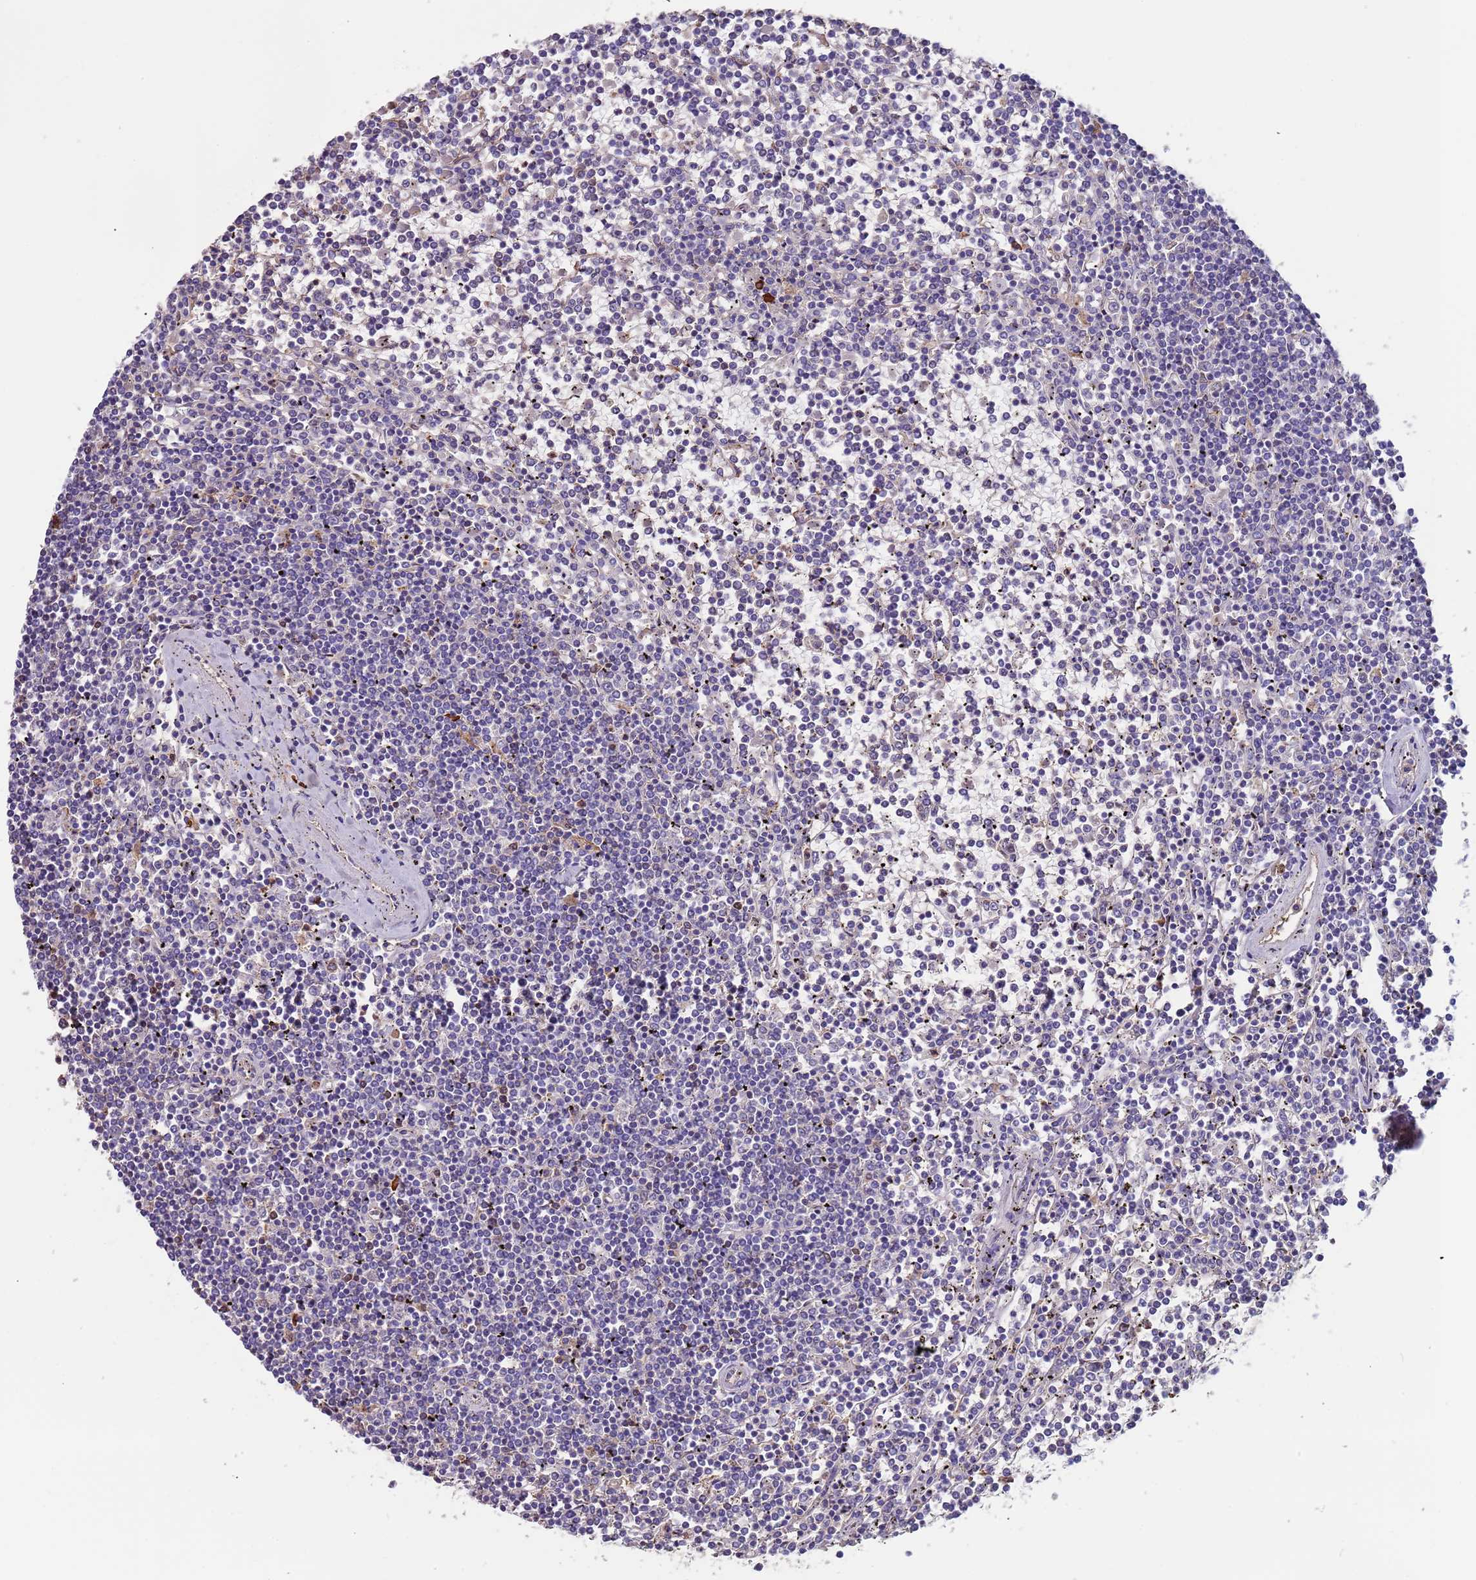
{"staining": {"intensity": "negative", "quantity": "none", "location": "none"}, "tissue": "lymphoma", "cell_type": "Tumor cells", "image_type": "cancer", "snomed": [{"axis": "morphology", "description": "Malignant lymphoma, non-Hodgkin's type, Low grade"}, {"axis": "topography", "description": "Spleen"}], "caption": "Immunohistochemistry (IHC) photomicrograph of lymphoma stained for a protein (brown), which shows no expression in tumor cells.", "gene": "CYSLTR2", "patient": {"sex": "female", "age": 19}}